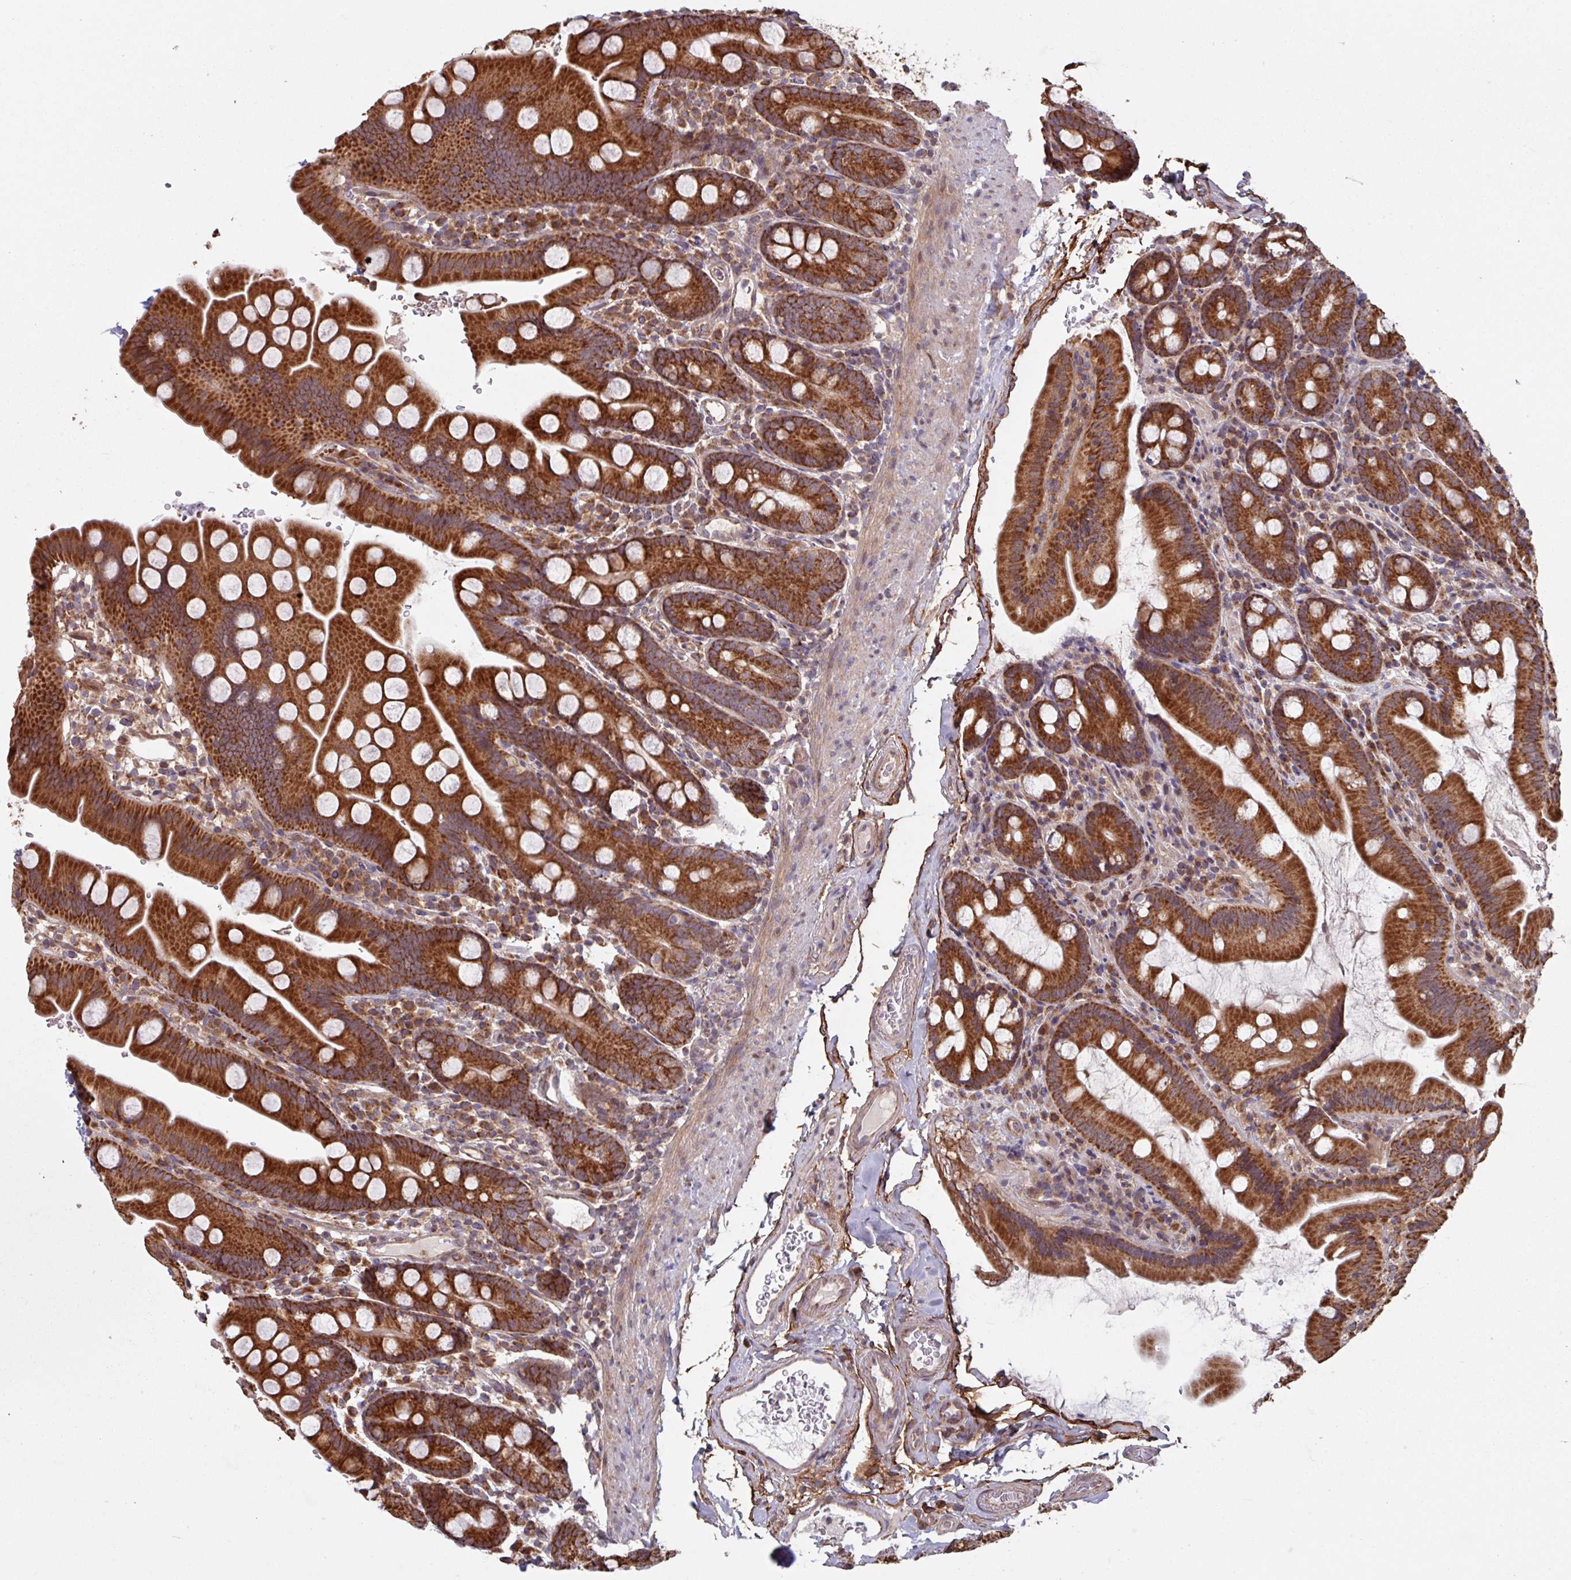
{"staining": {"intensity": "strong", "quantity": ">75%", "location": "cytoplasmic/membranous"}, "tissue": "small intestine", "cell_type": "Glandular cells", "image_type": "normal", "snomed": [{"axis": "morphology", "description": "Normal tissue, NOS"}, {"axis": "topography", "description": "Small intestine"}], "caption": "This histopathology image exhibits IHC staining of normal human small intestine, with high strong cytoplasmic/membranous expression in about >75% of glandular cells.", "gene": "COX7C", "patient": {"sex": "female", "age": 68}}